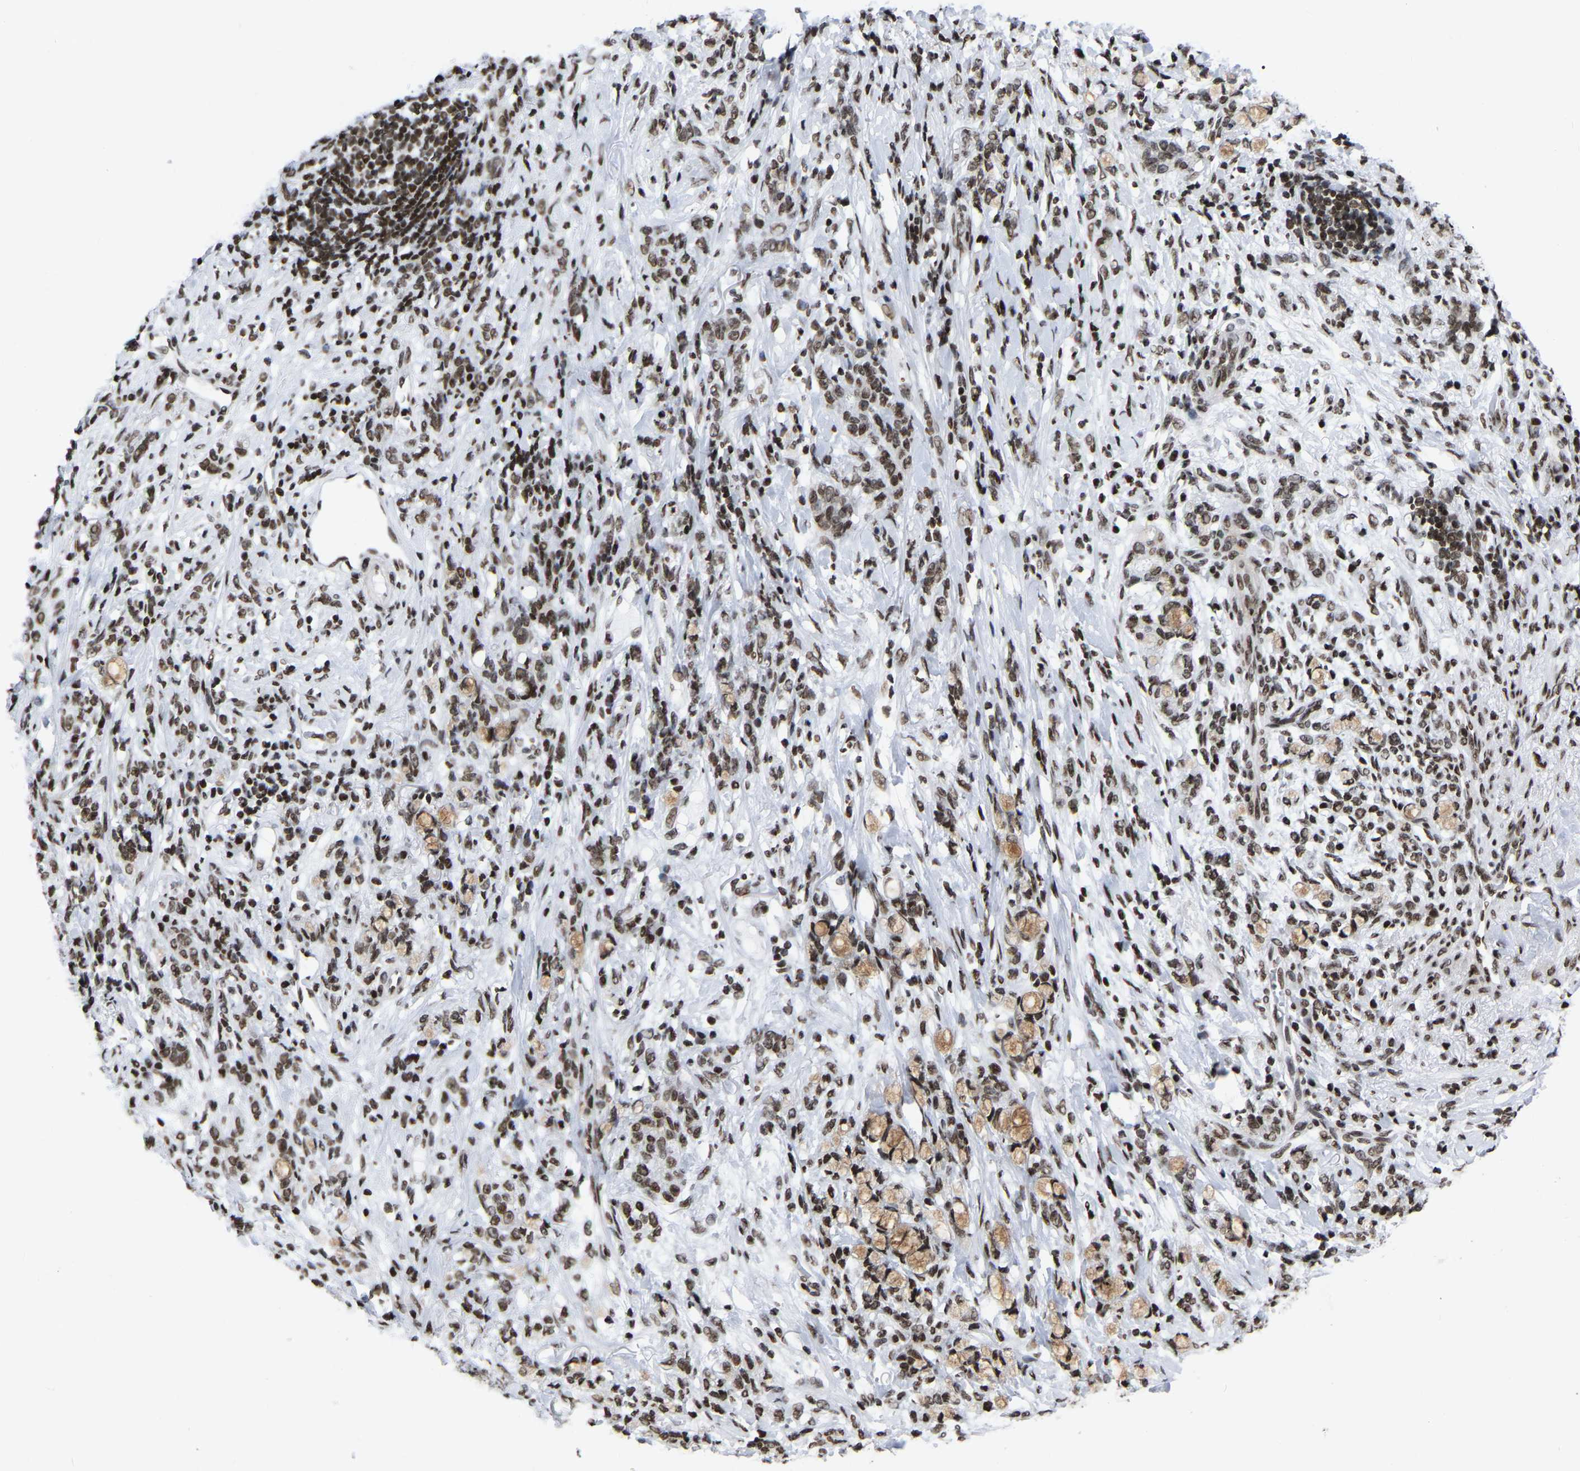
{"staining": {"intensity": "moderate", "quantity": ">75%", "location": "cytoplasmic/membranous,nuclear"}, "tissue": "stomach cancer", "cell_type": "Tumor cells", "image_type": "cancer", "snomed": [{"axis": "morphology", "description": "Adenocarcinoma, NOS"}, {"axis": "topography", "description": "Stomach, lower"}], "caption": "There is medium levels of moderate cytoplasmic/membranous and nuclear positivity in tumor cells of adenocarcinoma (stomach), as demonstrated by immunohistochemical staining (brown color).", "gene": "PRCC", "patient": {"sex": "male", "age": 88}}